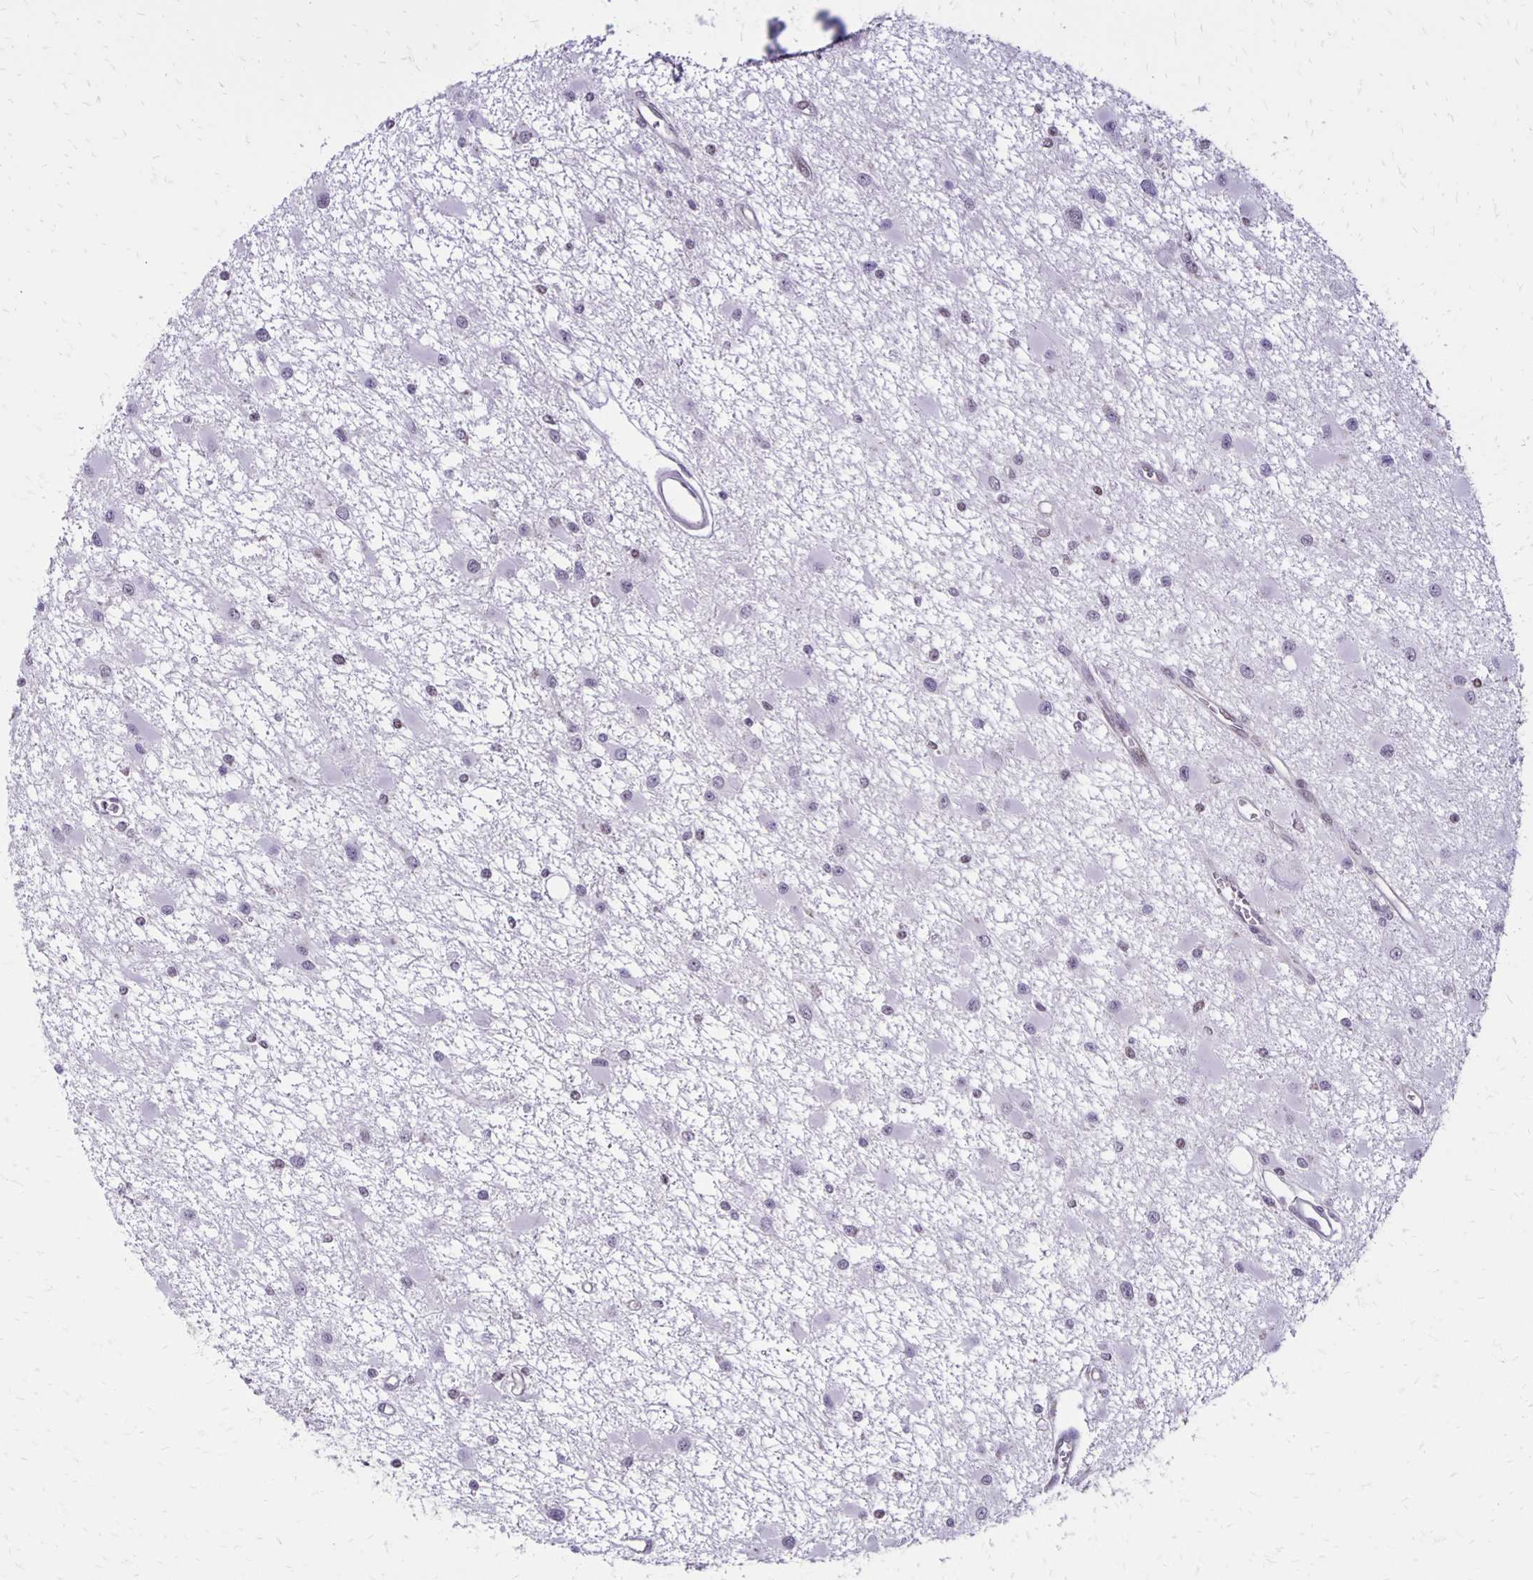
{"staining": {"intensity": "negative", "quantity": "none", "location": "none"}, "tissue": "glioma", "cell_type": "Tumor cells", "image_type": "cancer", "snomed": [{"axis": "morphology", "description": "Glioma, malignant, High grade"}, {"axis": "topography", "description": "Brain"}], "caption": "IHC of human glioma reveals no staining in tumor cells. (DAB (3,3'-diaminobenzidine) IHC with hematoxylin counter stain).", "gene": "DDB2", "patient": {"sex": "male", "age": 54}}